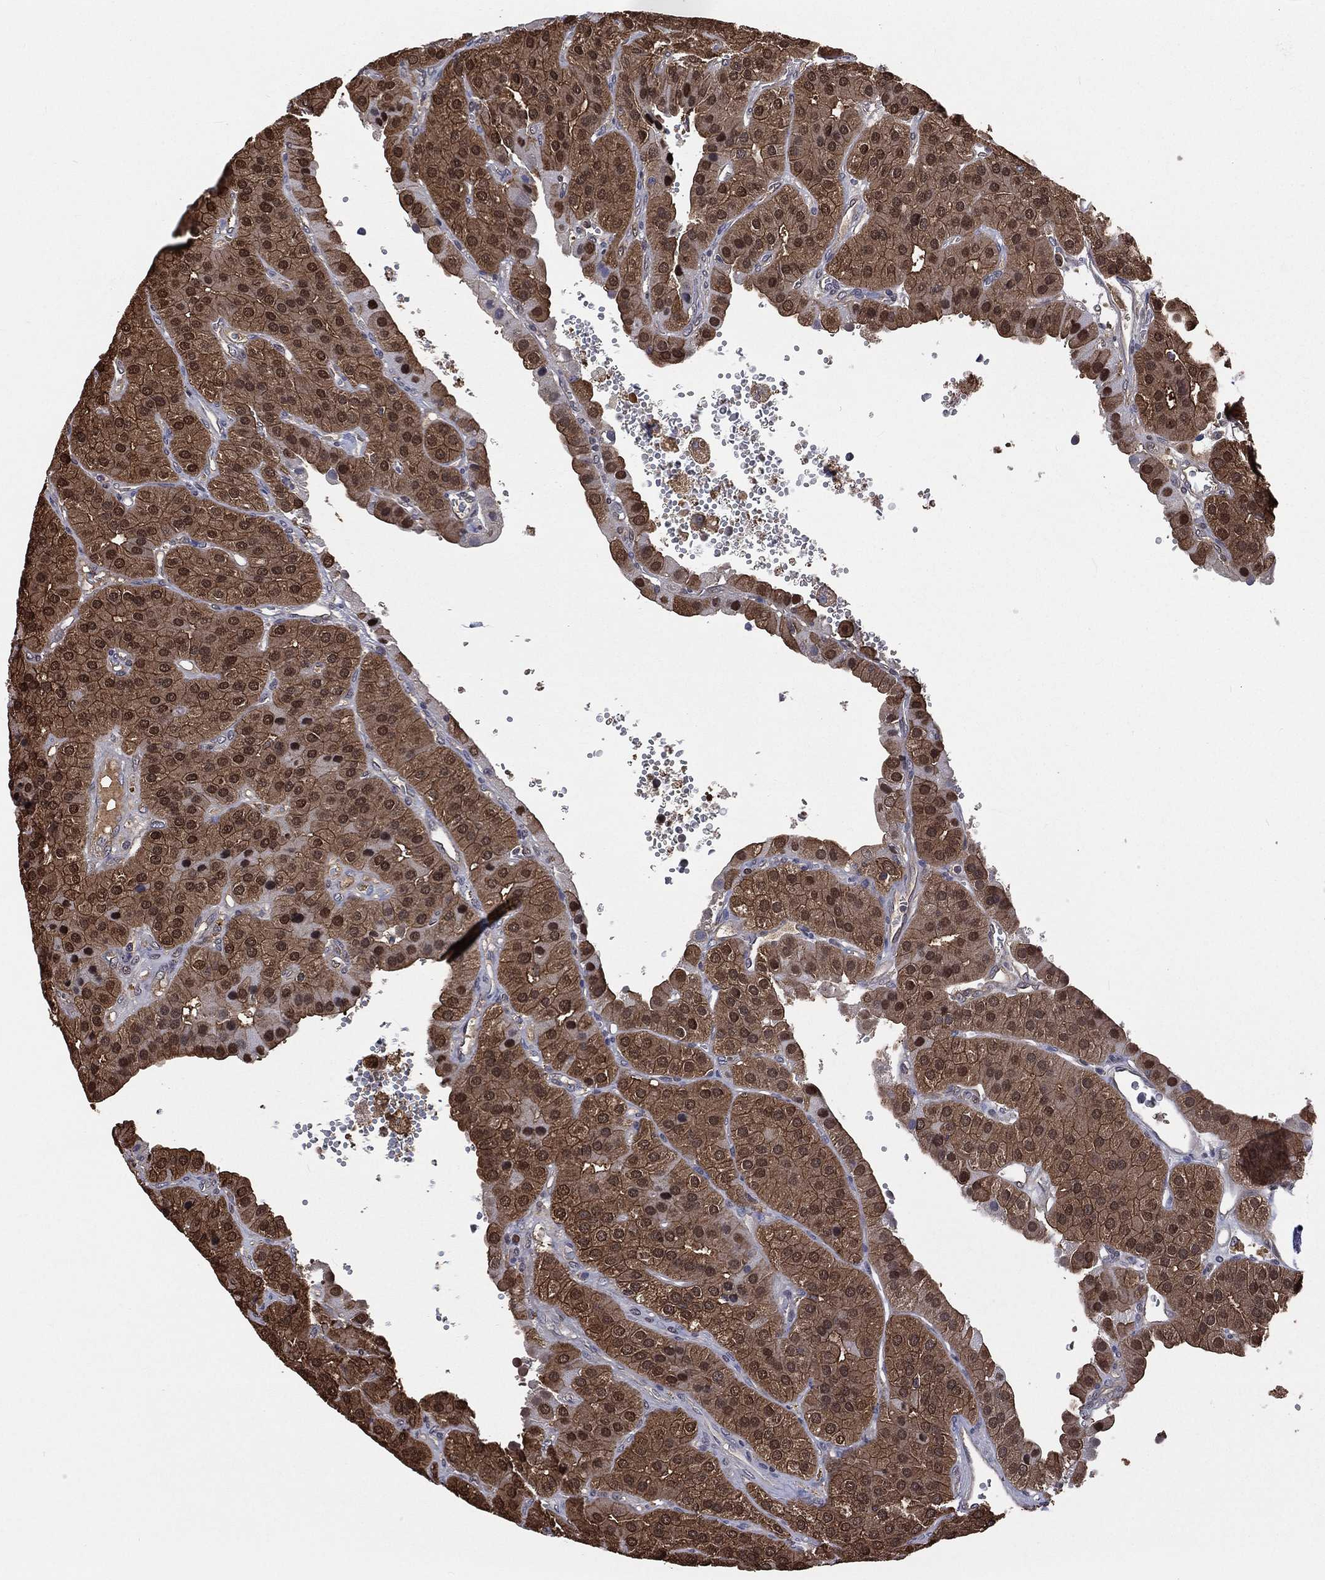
{"staining": {"intensity": "moderate", "quantity": ">75%", "location": "cytoplasmic/membranous,nuclear"}, "tissue": "parathyroid gland", "cell_type": "Glandular cells", "image_type": "normal", "snomed": [{"axis": "morphology", "description": "Normal tissue, NOS"}, {"axis": "morphology", "description": "Adenoma, NOS"}, {"axis": "topography", "description": "Parathyroid gland"}], "caption": "A brown stain labels moderate cytoplasmic/membranous,nuclear staining of a protein in glandular cells of benign human parathyroid gland. (brown staining indicates protein expression, while blue staining denotes nuclei).", "gene": "TBC1D2", "patient": {"sex": "female", "age": 86}}